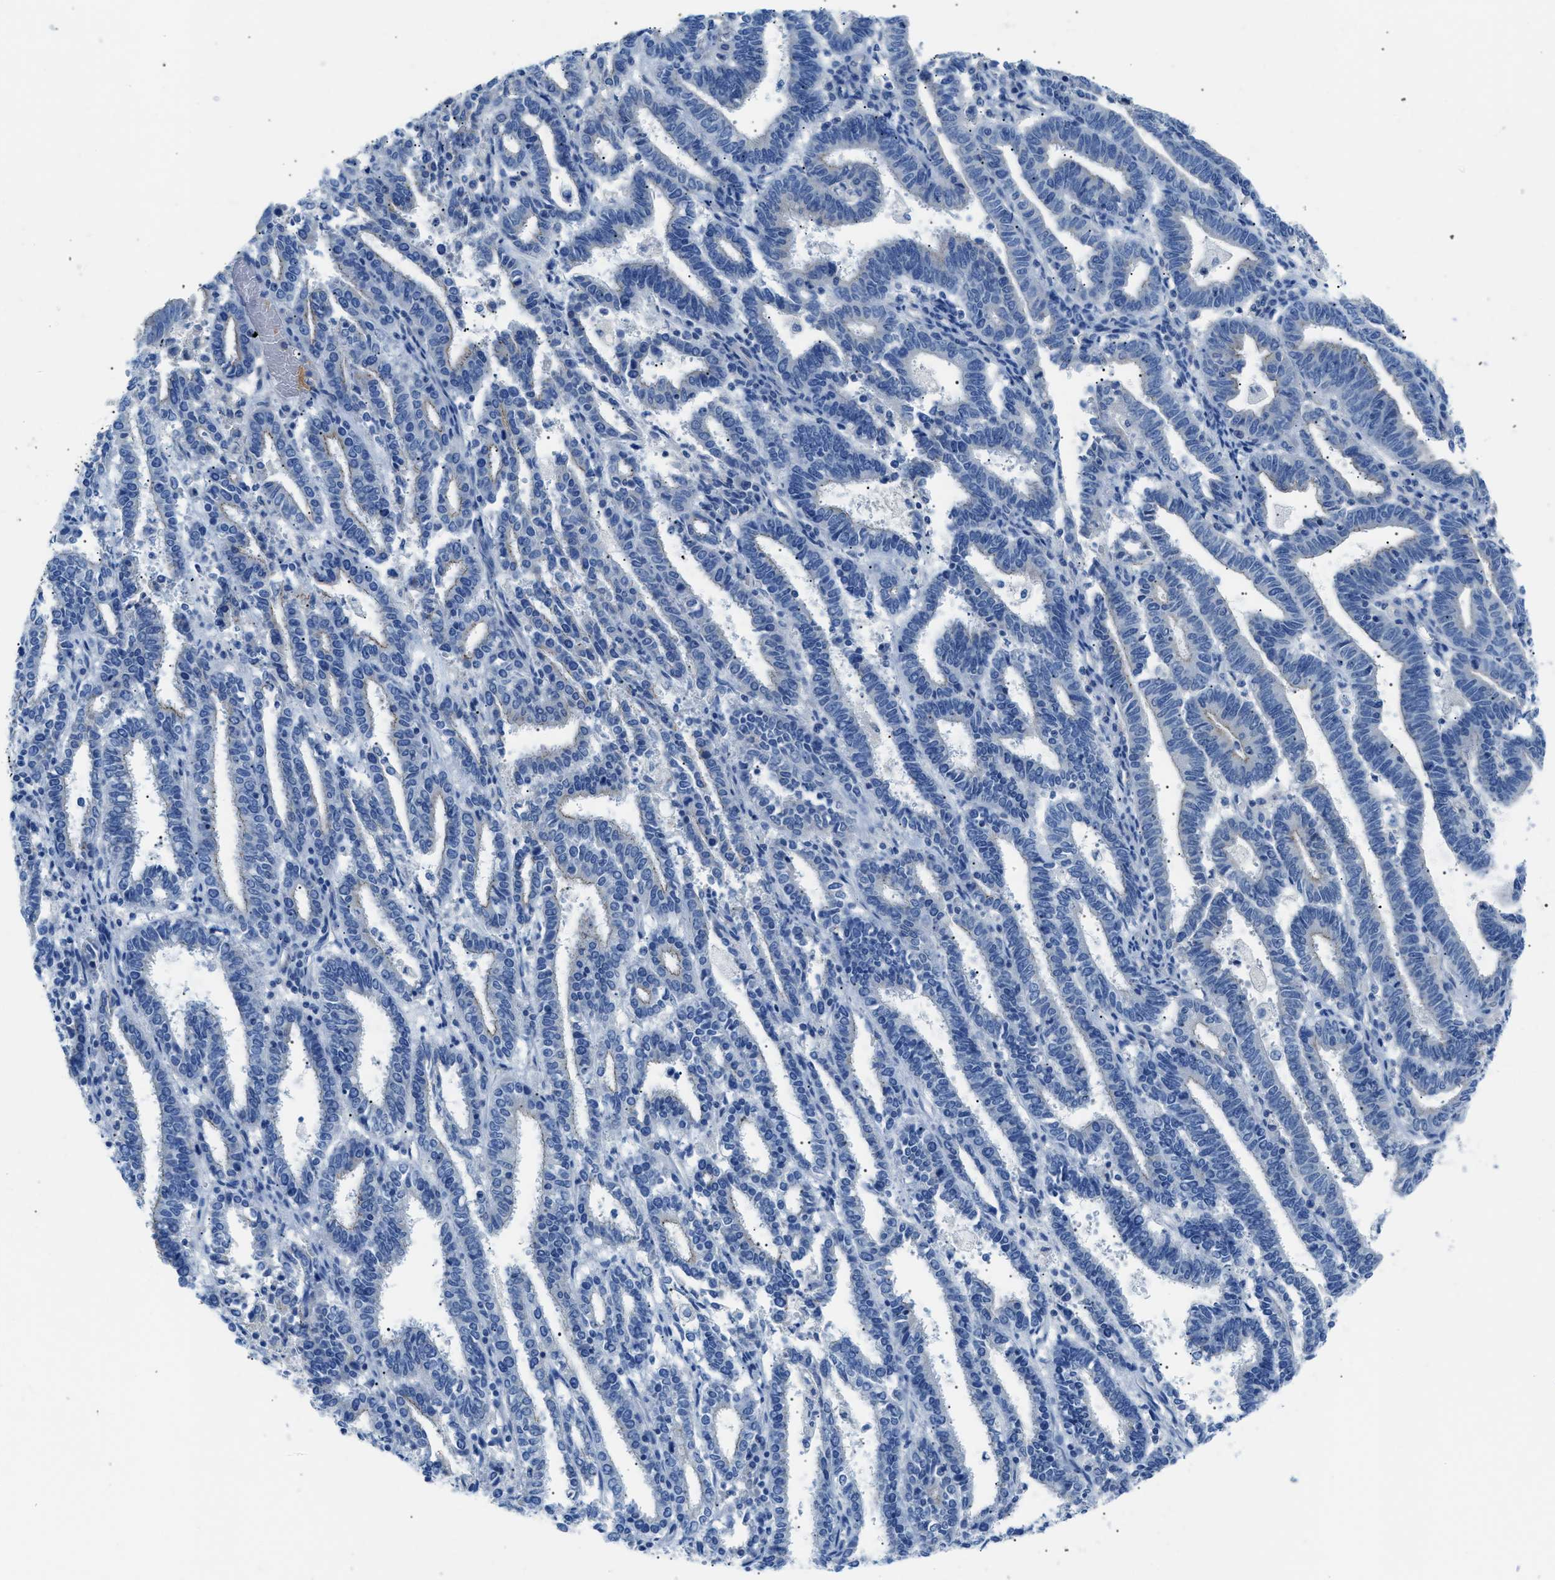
{"staining": {"intensity": "negative", "quantity": "none", "location": "none"}, "tissue": "endometrial cancer", "cell_type": "Tumor cells", "image_type": "cancer", "snomed": [{"axis": "morphology", "description": "Adenocarcinoma, NOS"}, {"axis": "topography", "description": "Uterus"}], "caption": "Micrograph shows no significant protein staining in tumor cells of endometrial adenocarcinoma.", "gene": "ZDHHC24", "patient": {"sex": "female", "age": 83}}